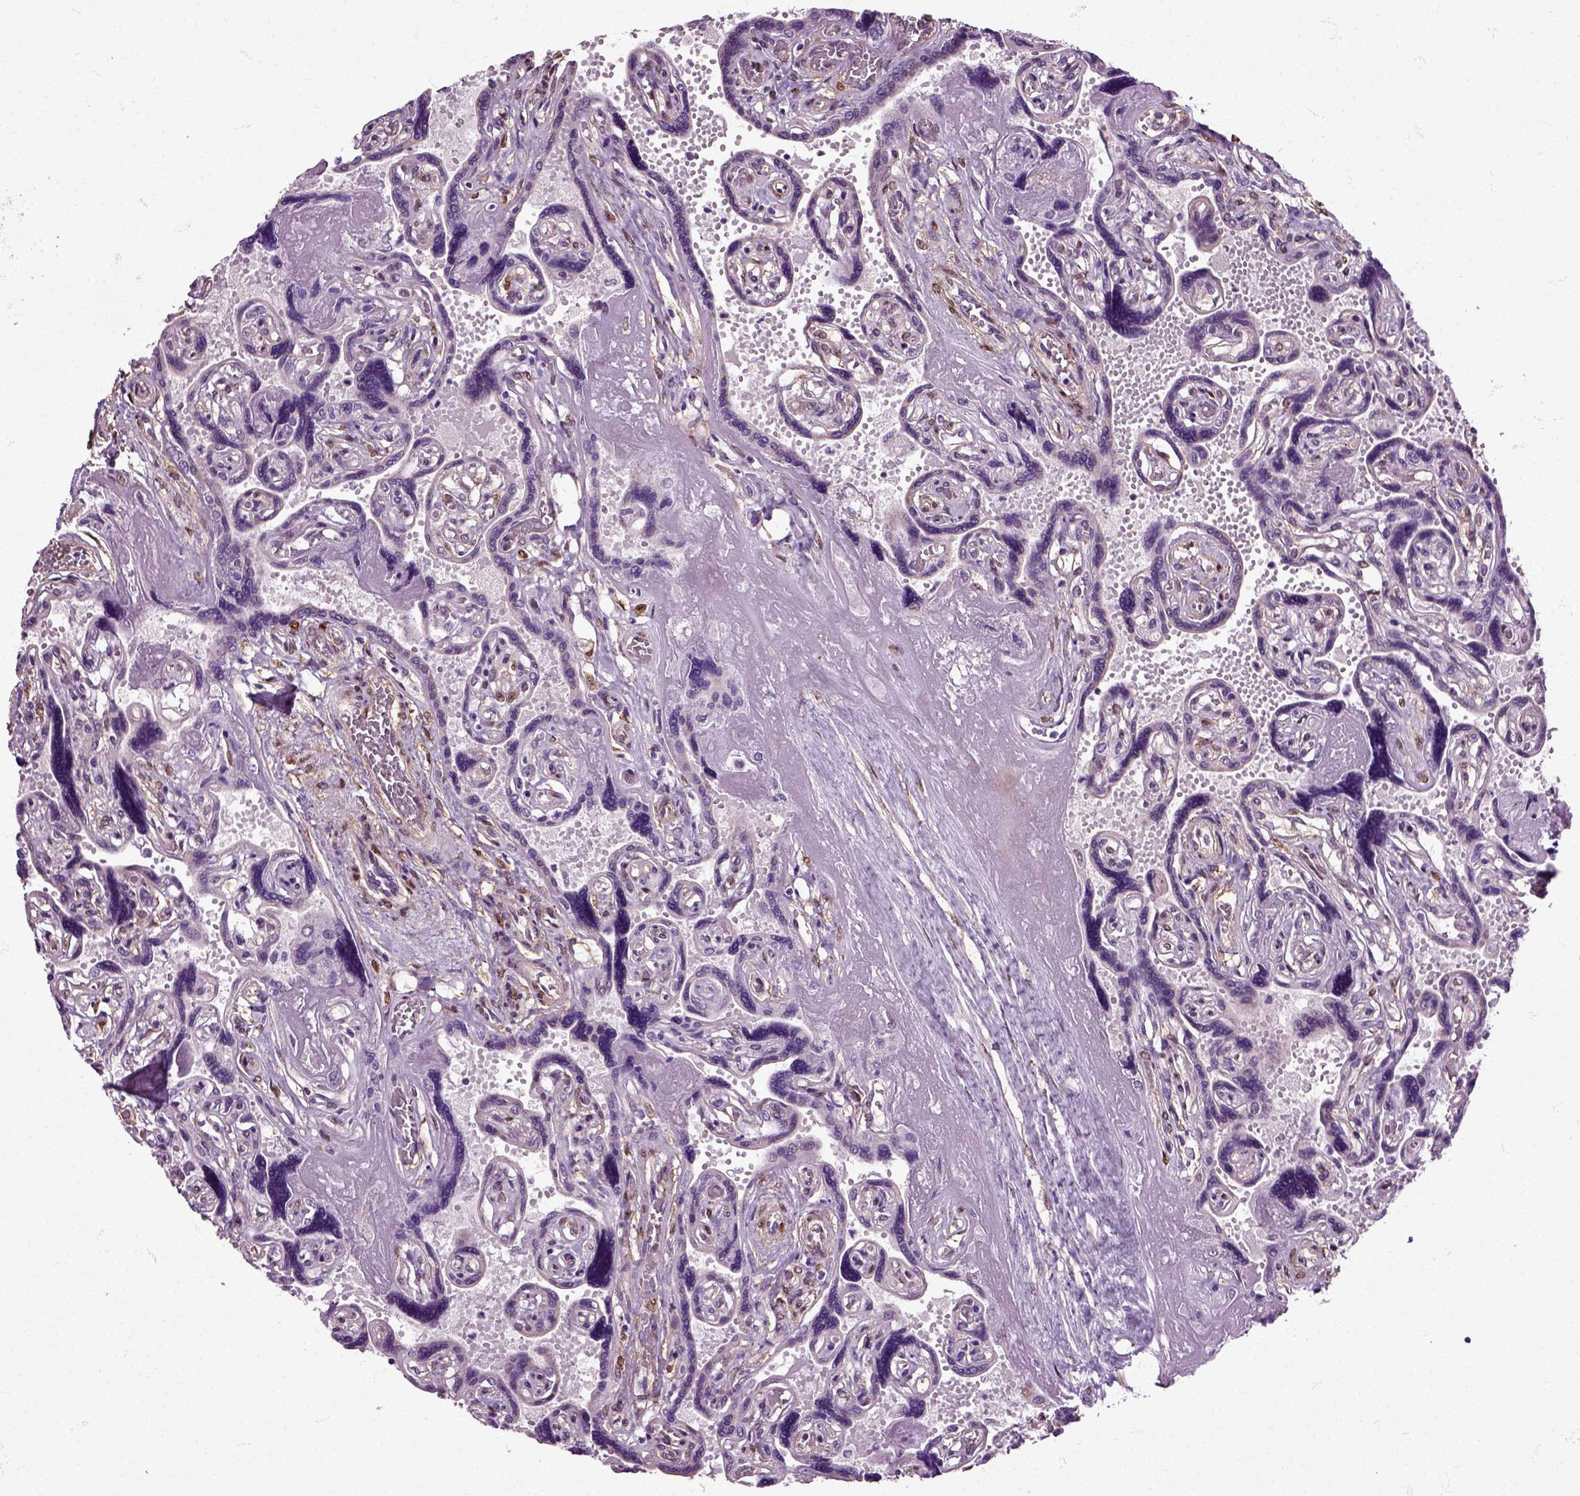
{"staining": {"intensity": "moderate", "quantity": "<25%", "location": "cytoplasmic/membranous,nuclear"}, "tissue": "placenta", "cell_type": "Decidual cells", "image_type": "normal", "snomed": [{"axis": "morphology", "description": "Normal tissue, NOS"}, {"axis": "topography", "description": "Placenta"}], "caption": "Immunohistochemical staining of benign placenta shows moderate cytoplasmic/membranous,nuclear protein positivity in approximately <25% of decidual cells.", "gene": "HSPA2", "patient": {"sex": "female", "age": 32}}